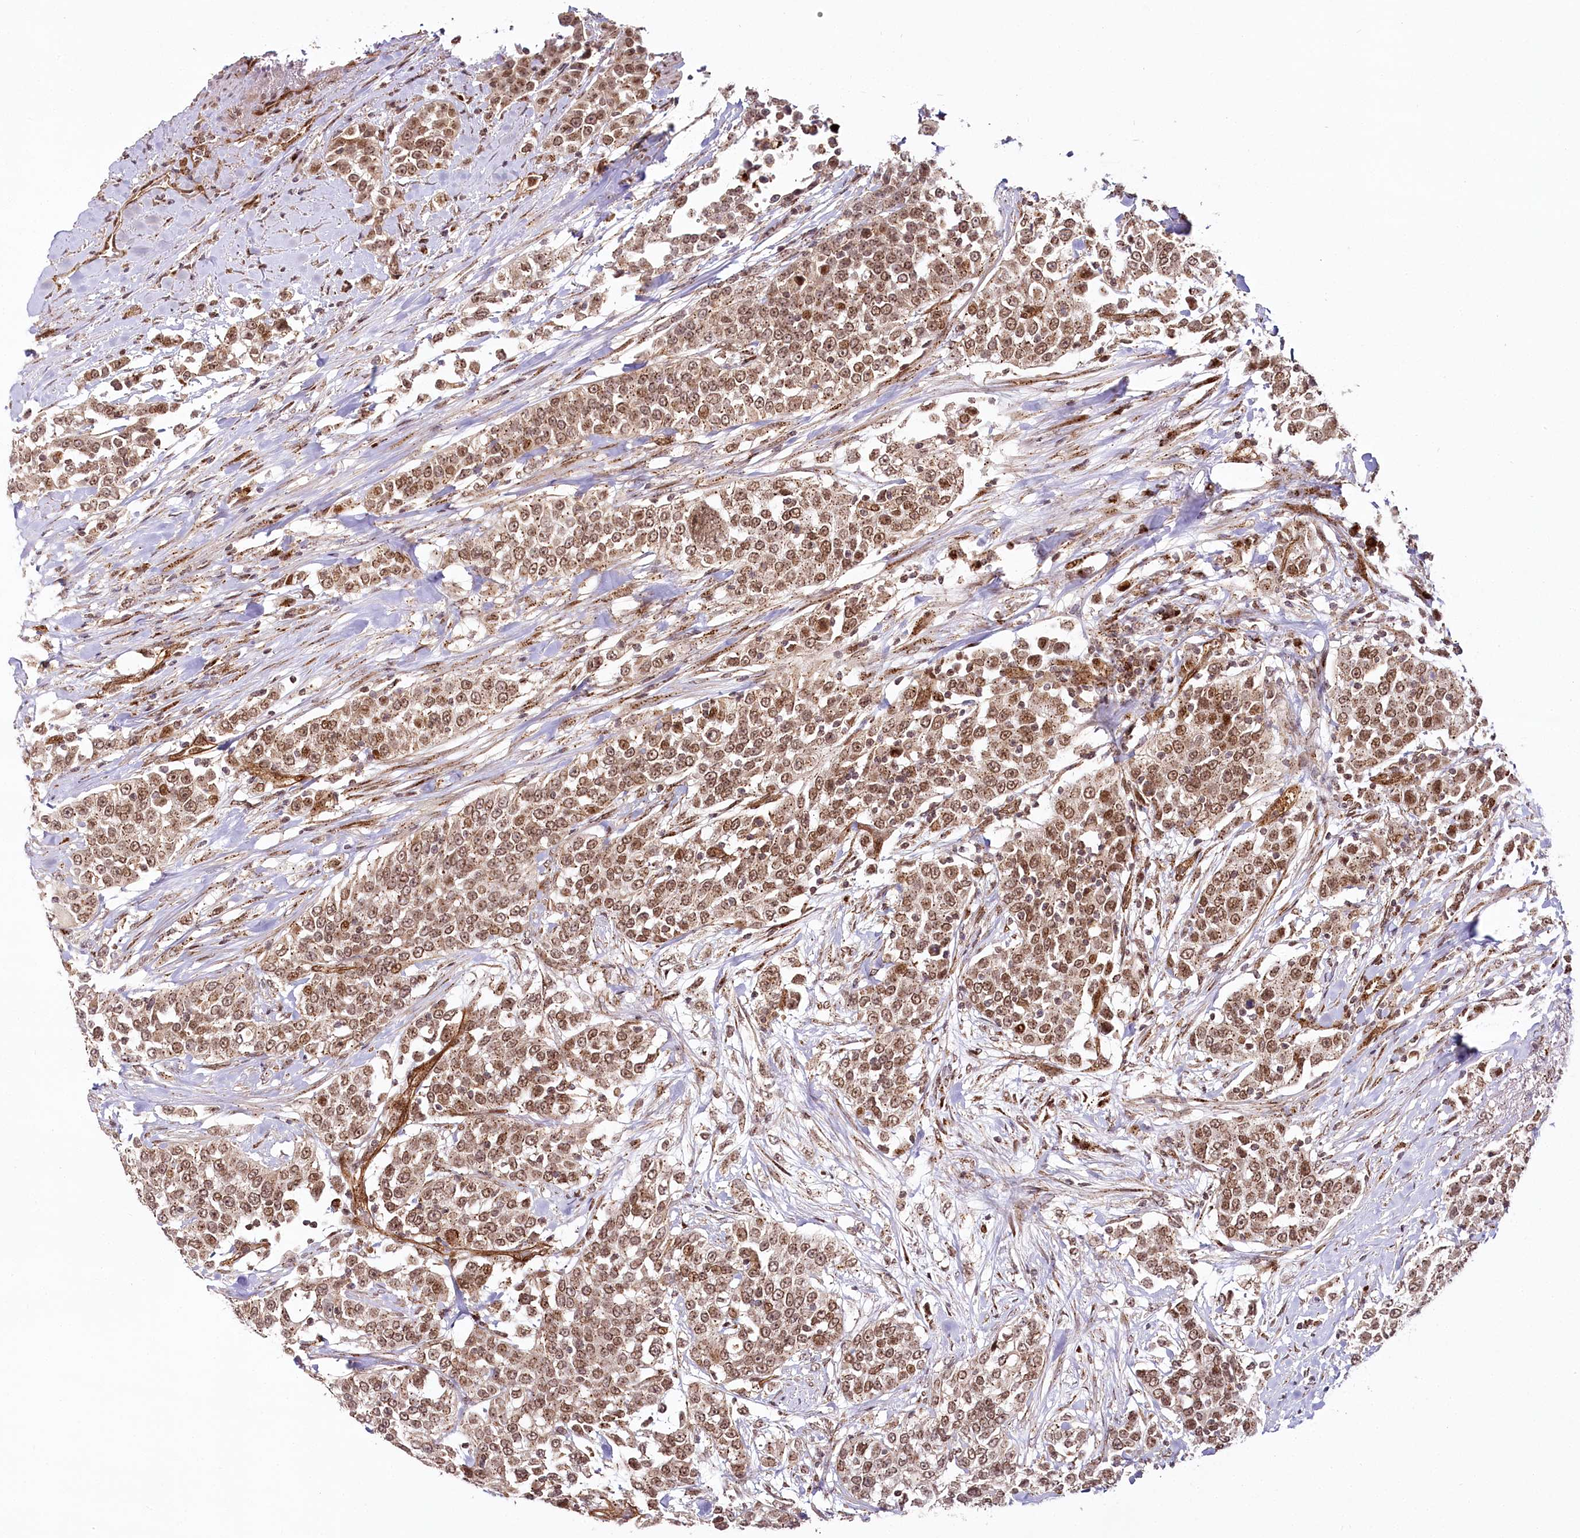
{"staining": {"intensity": "moderate", "quantity": ">75%", "location": "cytoplasmic/membranous,nuclear"}, "tissue": "urothelial cancer", "cell_type": "Tumor cells", "image_type": "cancer", "snomed": [{"axis": "morphology", "description": "Urothelial carcinoma, High grade"}, {"axis": "topography", "description": "Urinary bladder"}], "caption": "Immunohistochemistry (IHC) (DAB) staining of high-grade urothelial carcinoma shows moderate cytoplasmic/membranous and nuclear protein expression in about >75% of tumor cells.", "gene": "COPG1", "patient": {"sex": "female", "age": 80}}